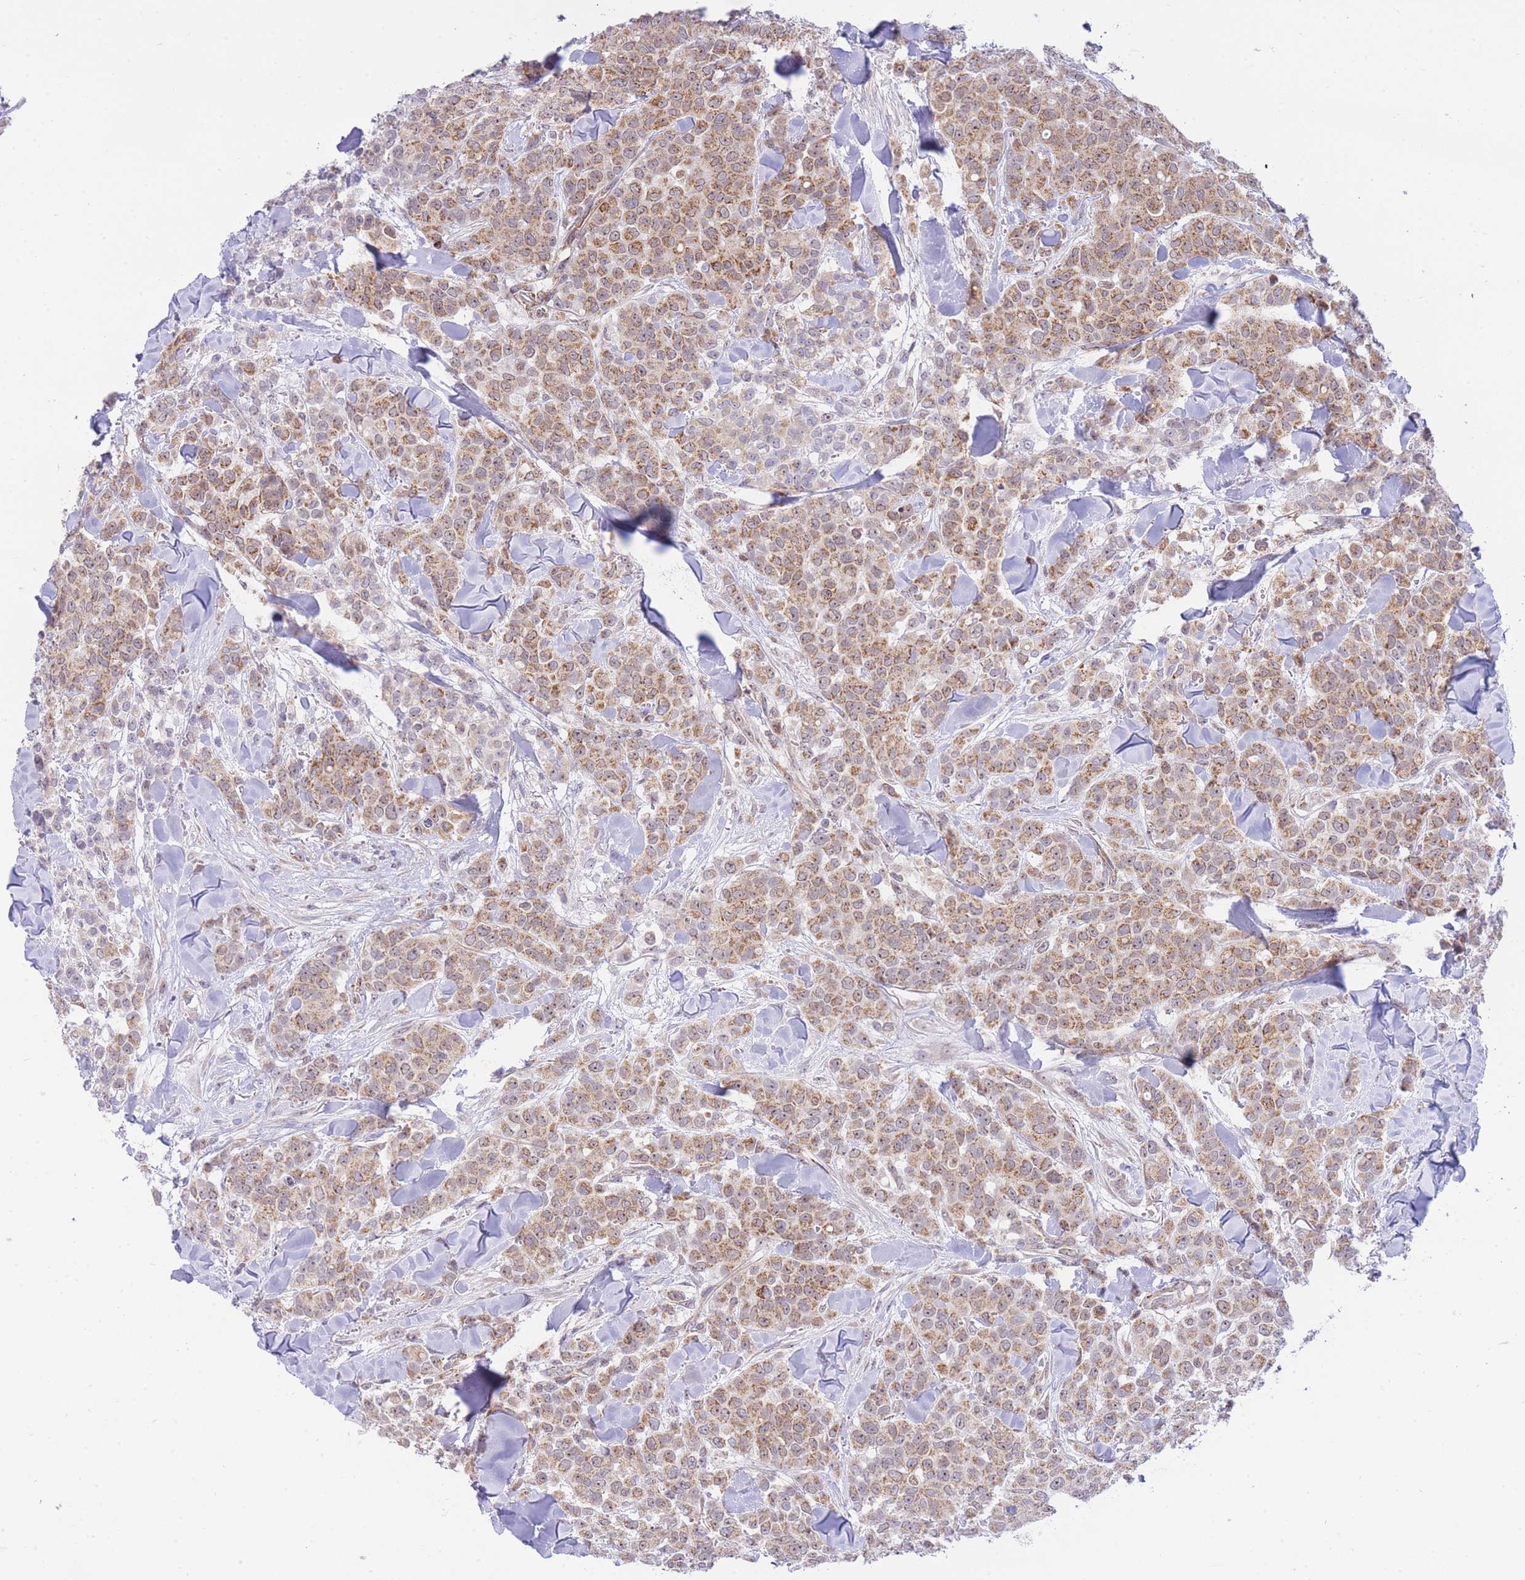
{"staining": {"intensity": "moderate", "quantity": "25%-75%", "location": "cytoplasmic/membranous"}, "tissue": "breast cancer", "cell_type": "Tumor cells", "image_type": "cancer", "snomed": [{"axis": "morphology", "description": "Lobular carcinoma"}, {"axis": "topography", "description": "Breast"}], "caption": "This histopathology image displays IHC staining of human breast cancer (lobular carcinoma), with medium moderate cytoplasmic/membranous expression in about 25%-75% of tumor cells.", "gene": "EXOSC8", "patient": {"sex": "female", "age": 91}}